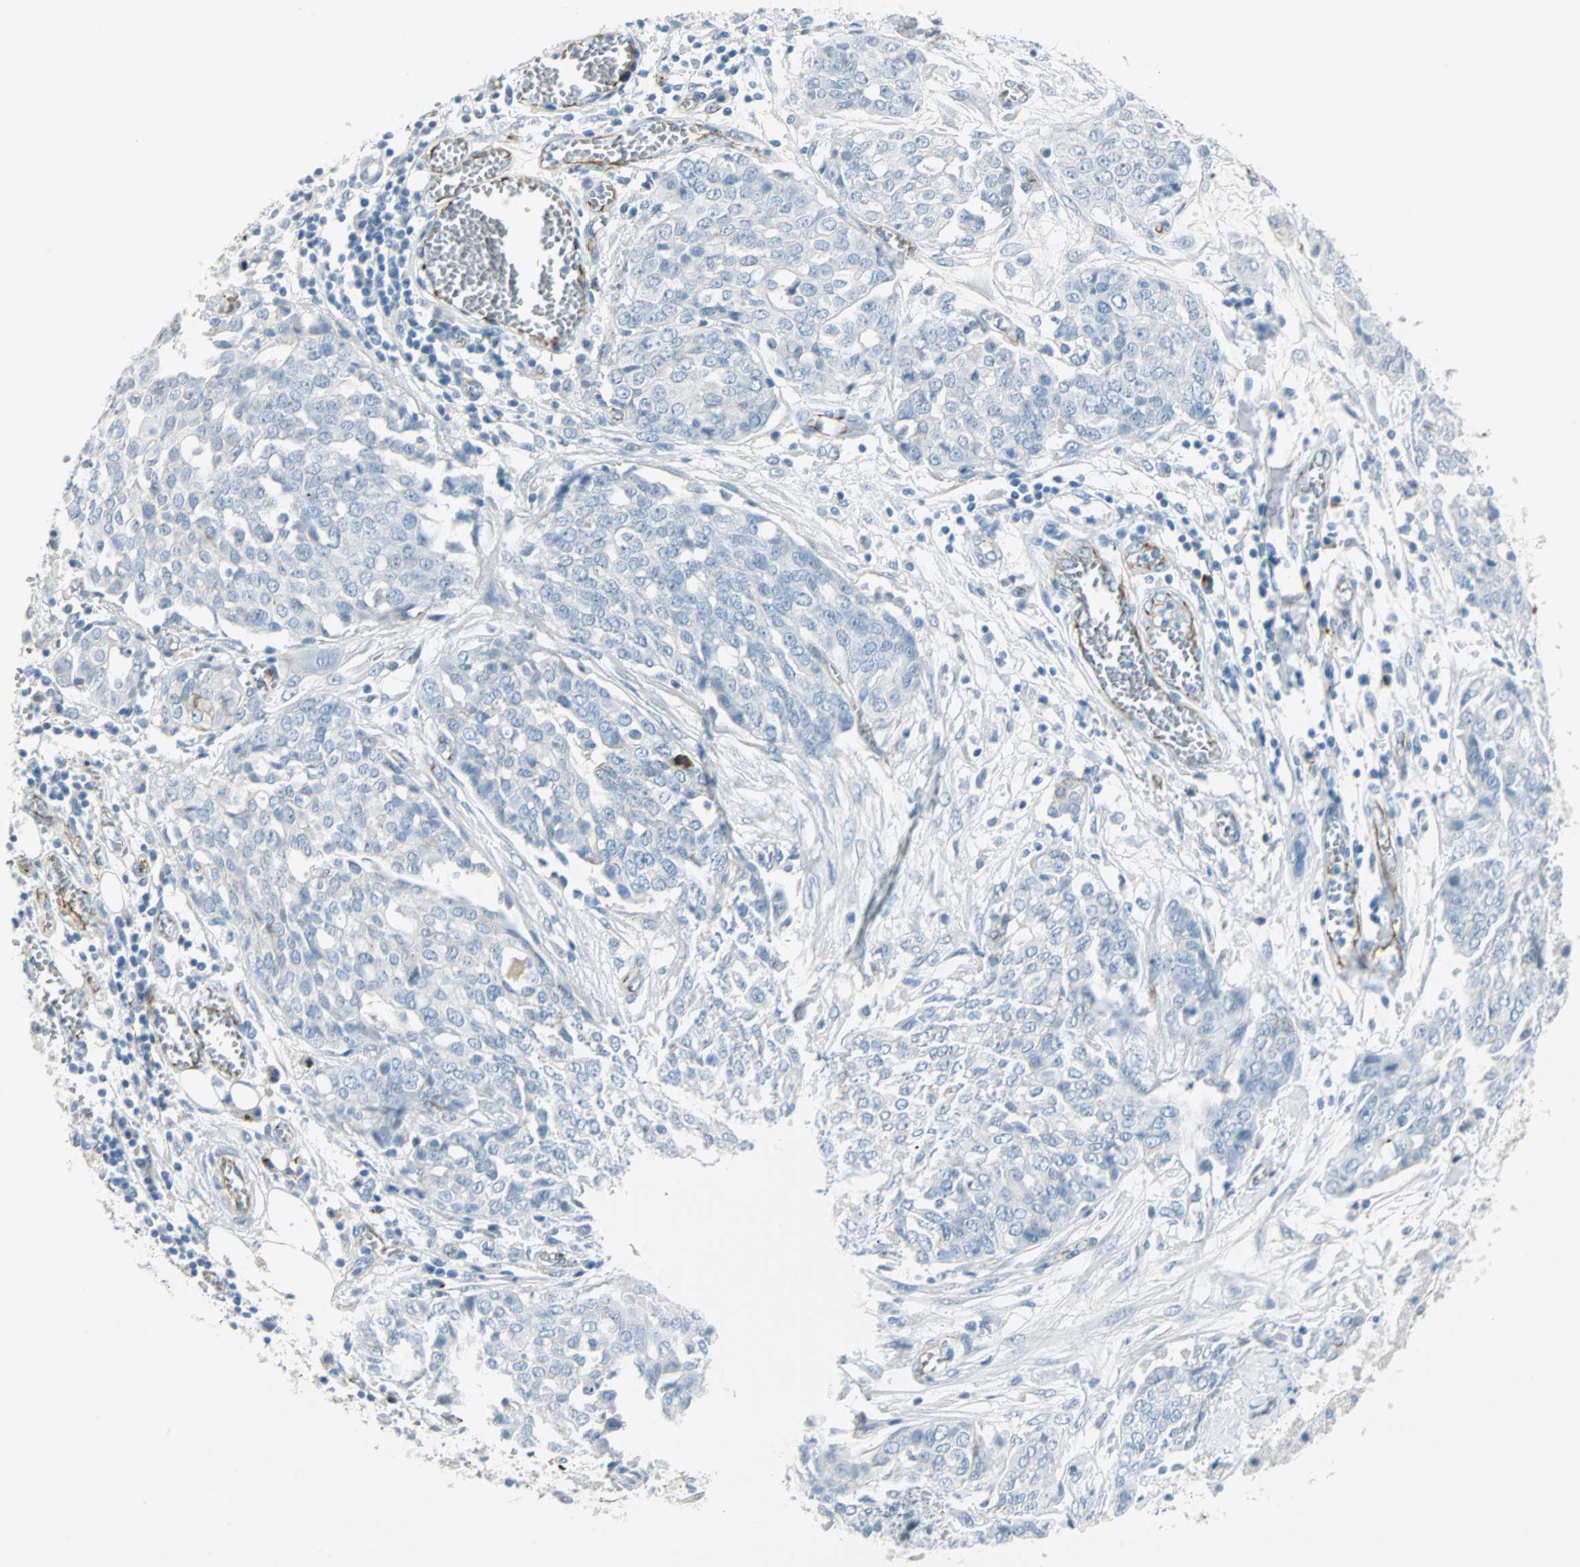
{"staining": {"intensity": "weak", "quantity": "<25%", "location": "cytoplasmic/membranous"}, "tissue": "ovarian cancer", "cell_type": "Tumor cells", "image_type": "cancer", "snomed": [{"axis": "morphology", "description": "Cystadenocarcinoma, serous, NOS"}, {"axis": "topography", "description": "Soft tissue"}, {"axis": "topography", "description": "Ovary"}], "caption": "Micrograph shows no protein expression in tumor cells of ovarian cancer (serous cystadenocarcinoma) tissue.", "gene": "VPS9D1", "patient": {"sex": "female", "age": 57}}